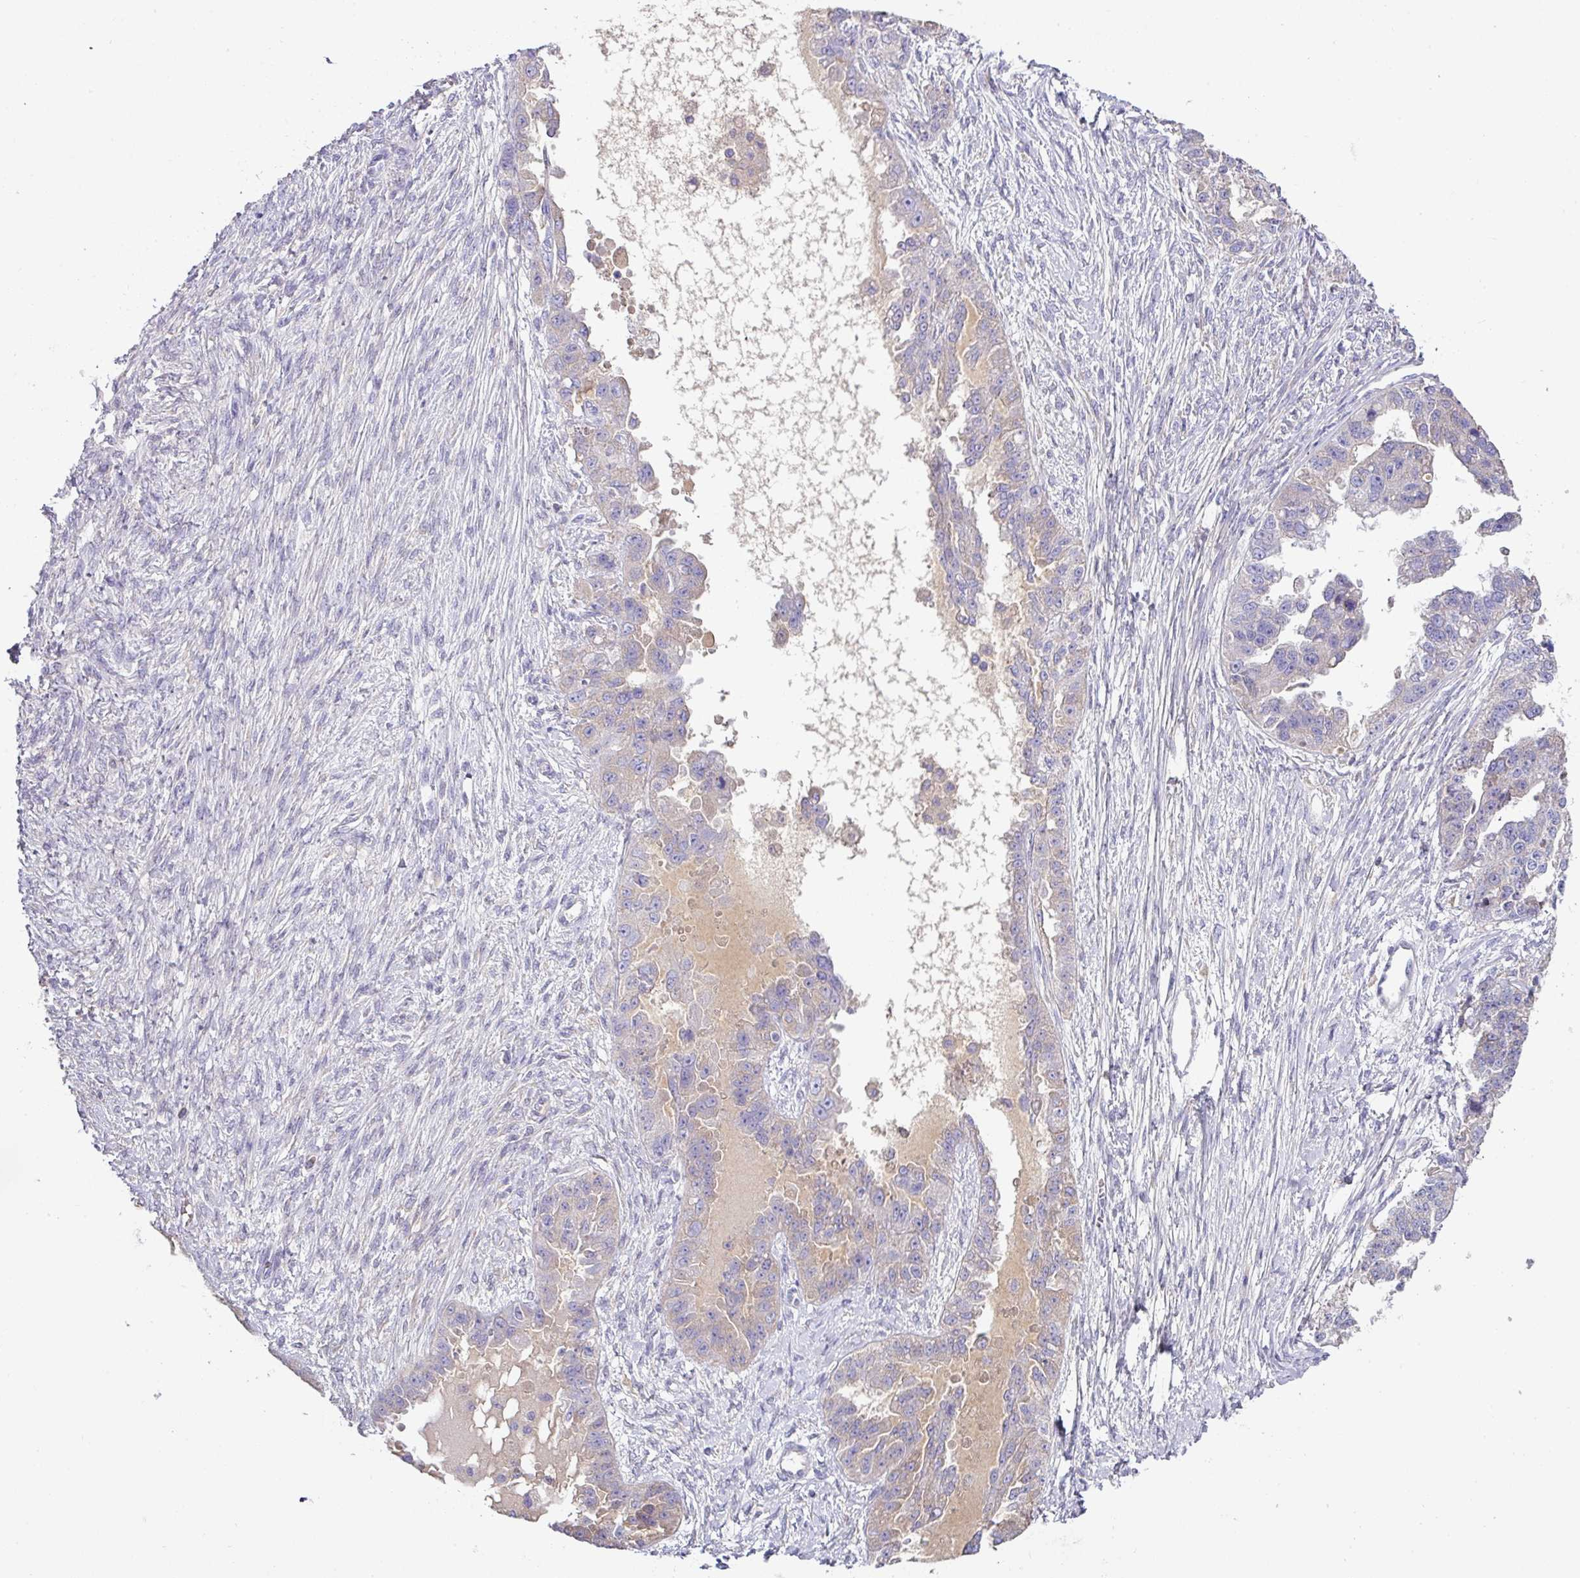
{"staining": {"intensity": "negative", "quantity": "none", "location": "none"}, "tissue": "ovarian cancer", "cell_type": "Tumor cells", "image_type": "cancer", "snomed": [{"axis": "morphology", "description": "Cystadenocarcinoma, serous, NOS"}, {"axis": "topography", "description": "Ovary"}], "caption": "Image shows no significant protein staining in tumor cells of ovarian serous cystadenocarcinoma.", "gene": "SLAMF6", "patient": {"sex": "female", "age": 58}}